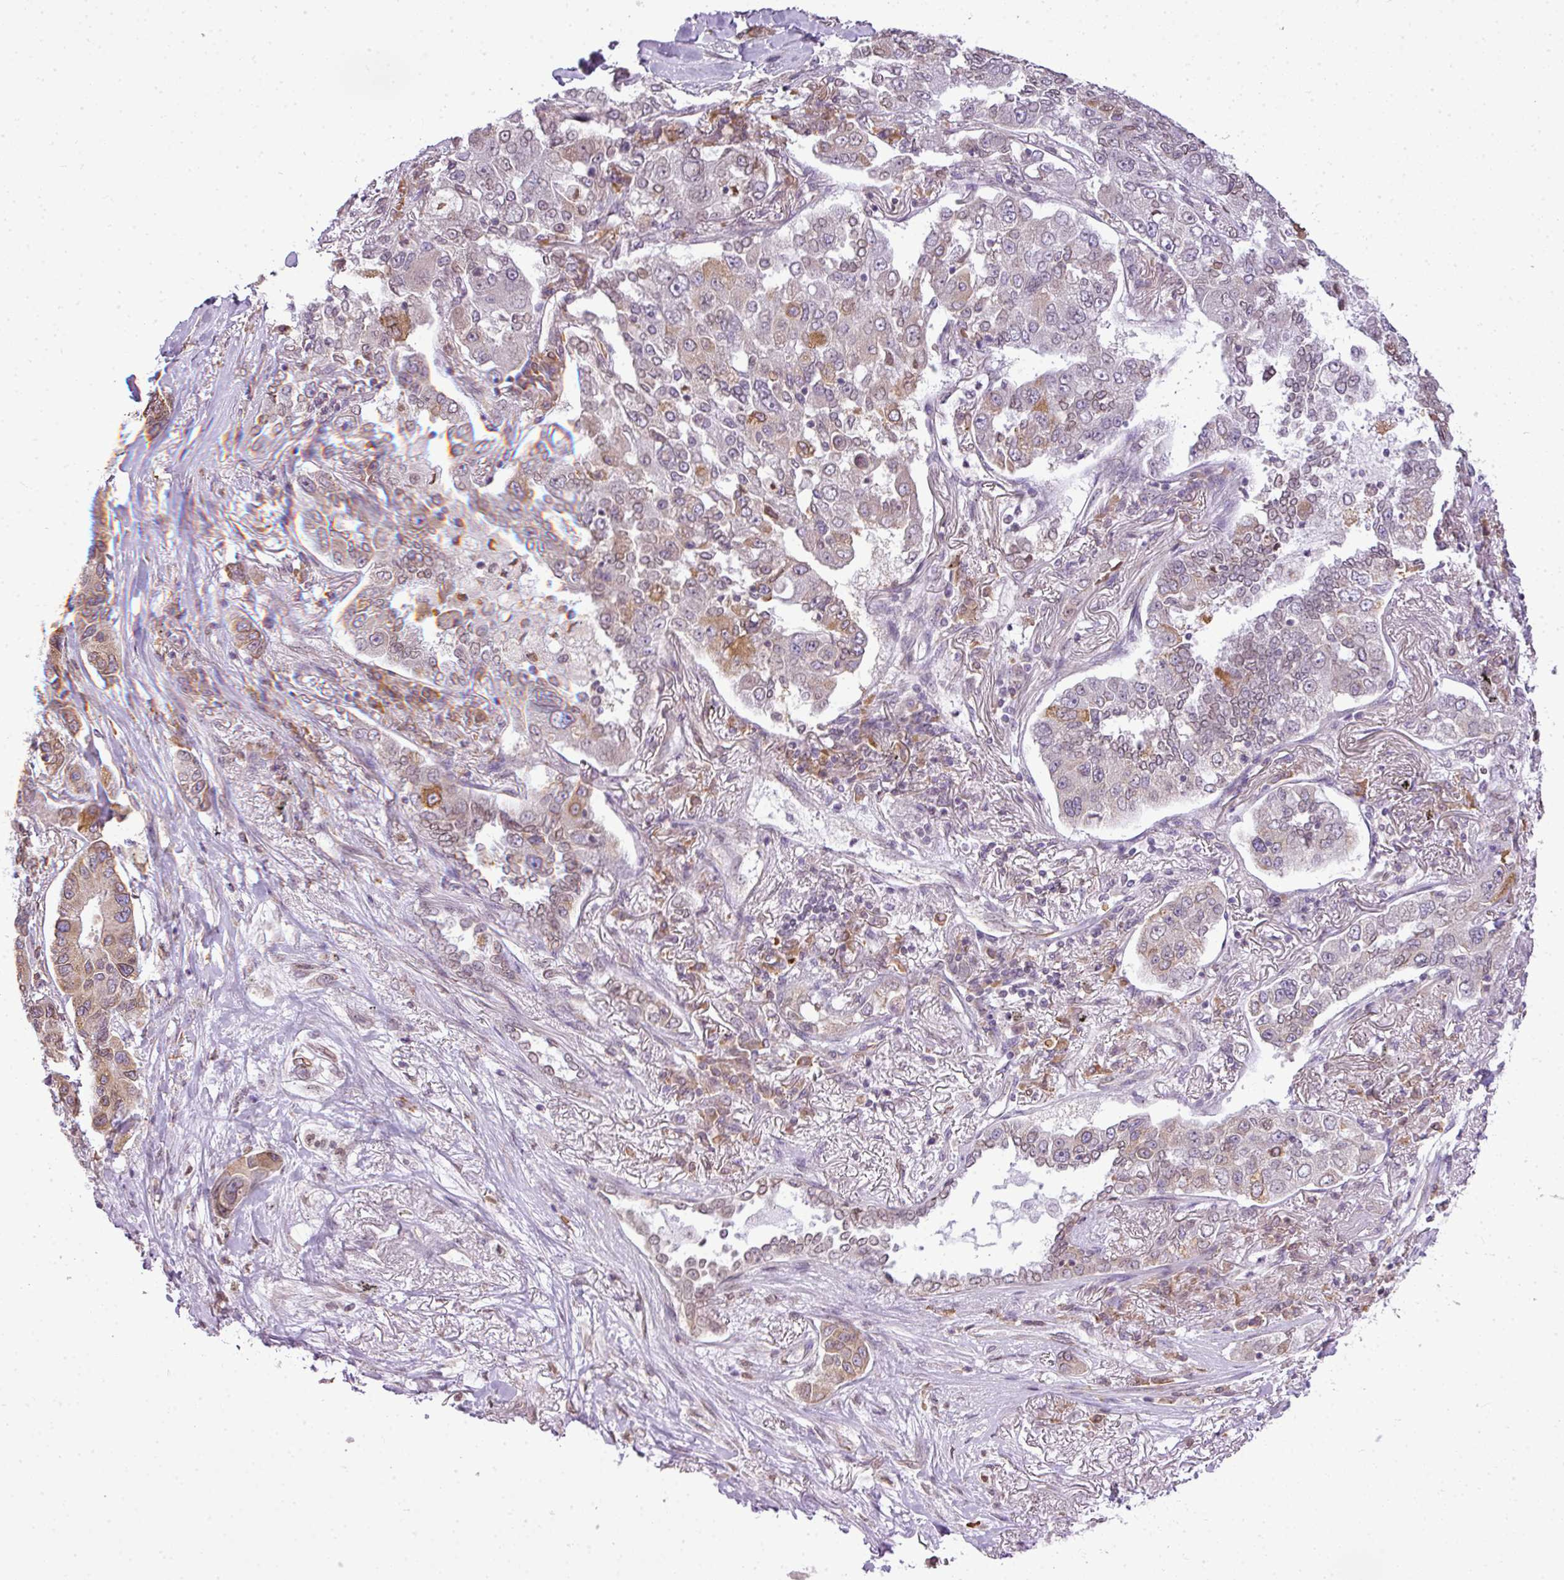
{"staining": {"intensity": "weak", "quantity": "<25%", "location": "cytoplasmic/membranous,nuclear"}, "tissue": "lung cancer", "cell_type": "Tumor cells", "image_type": "cancer", "snomed": [{"axis": "morphology", "description": "Adenocarcinoma, NOS"}, {"axis": "topography", "description": "Lung"}], "caption": "An immunohistochemistry (IHC) image of adenocarcinoma (lung) is shown. There is no staining in tumor cells of adenocarcinoma (lung).", "gene": "COX18", "patient": {"sex": "male", "age": 49}}